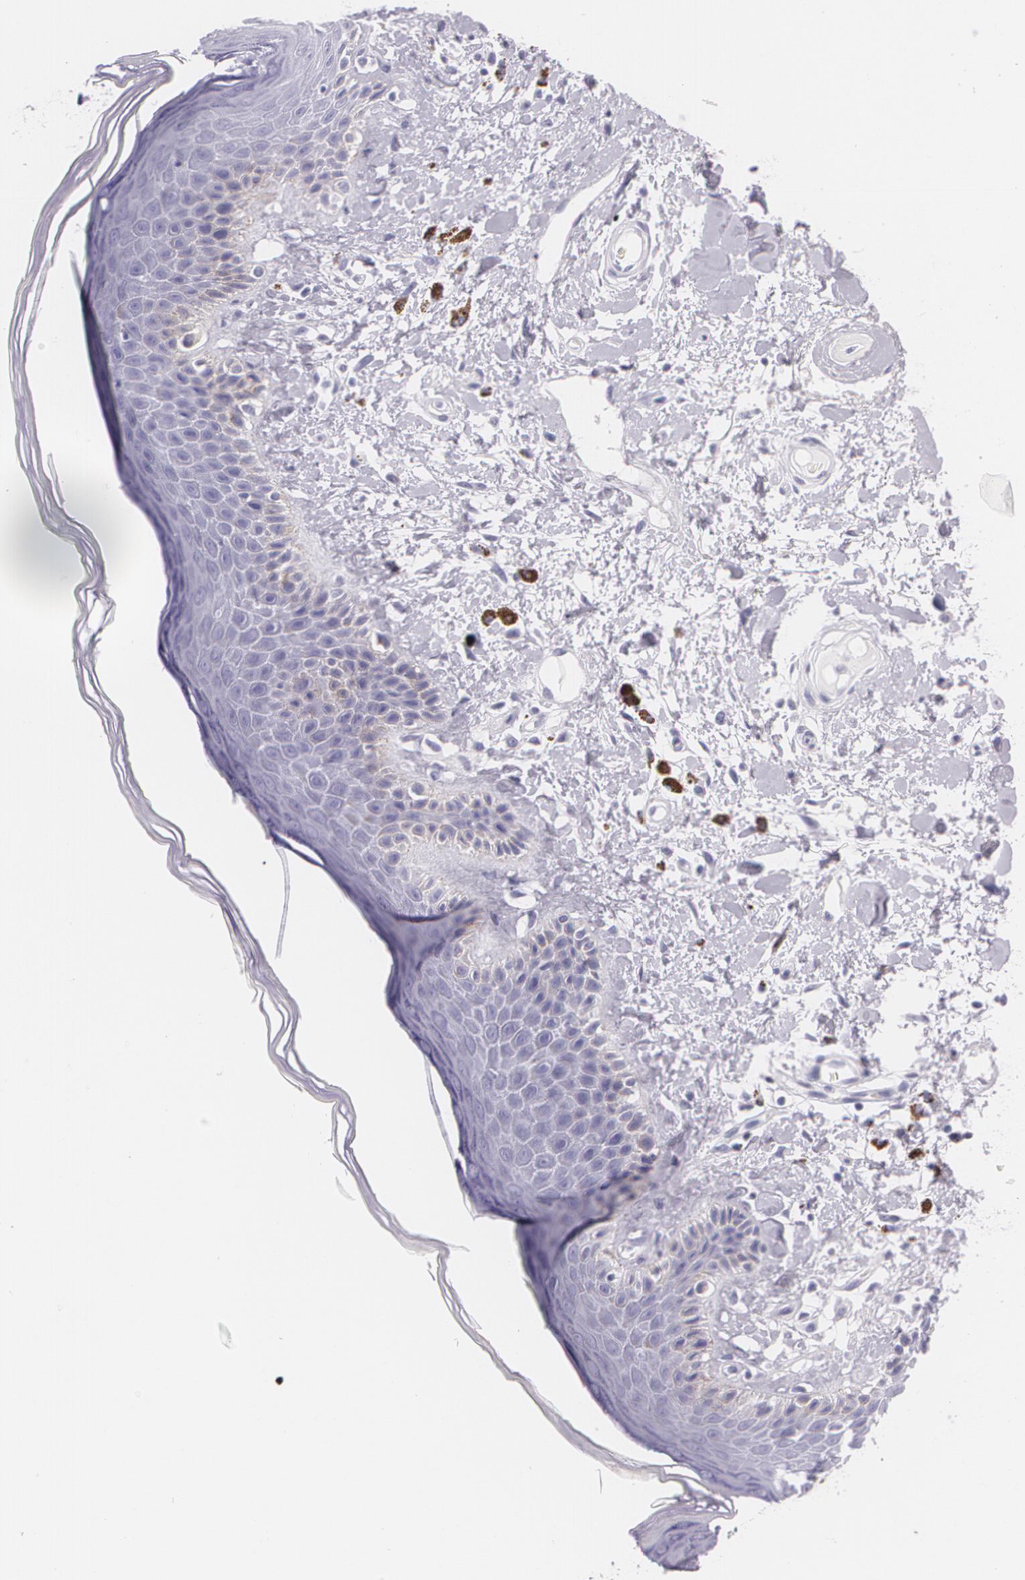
{"staining": {"intensity": "negative", "quantity": "none", "location": "none"}, "tissue": "skin", "cell_type": "Epidermal cells", "image_type": "normal", "snomed": [{"axis": "morphology", "description": "Normal tissue, NOS"}, {"axis": "topography", "description": "Anal"}], "caption": "High magnification brightfield microscopy of normal skin stained with DAB (brown) and counterstained with hematoxylin (blue): epidermal cells show no significant staining.", "gene": "DLG4", "patient": {"sex": "female", "age": 78}}